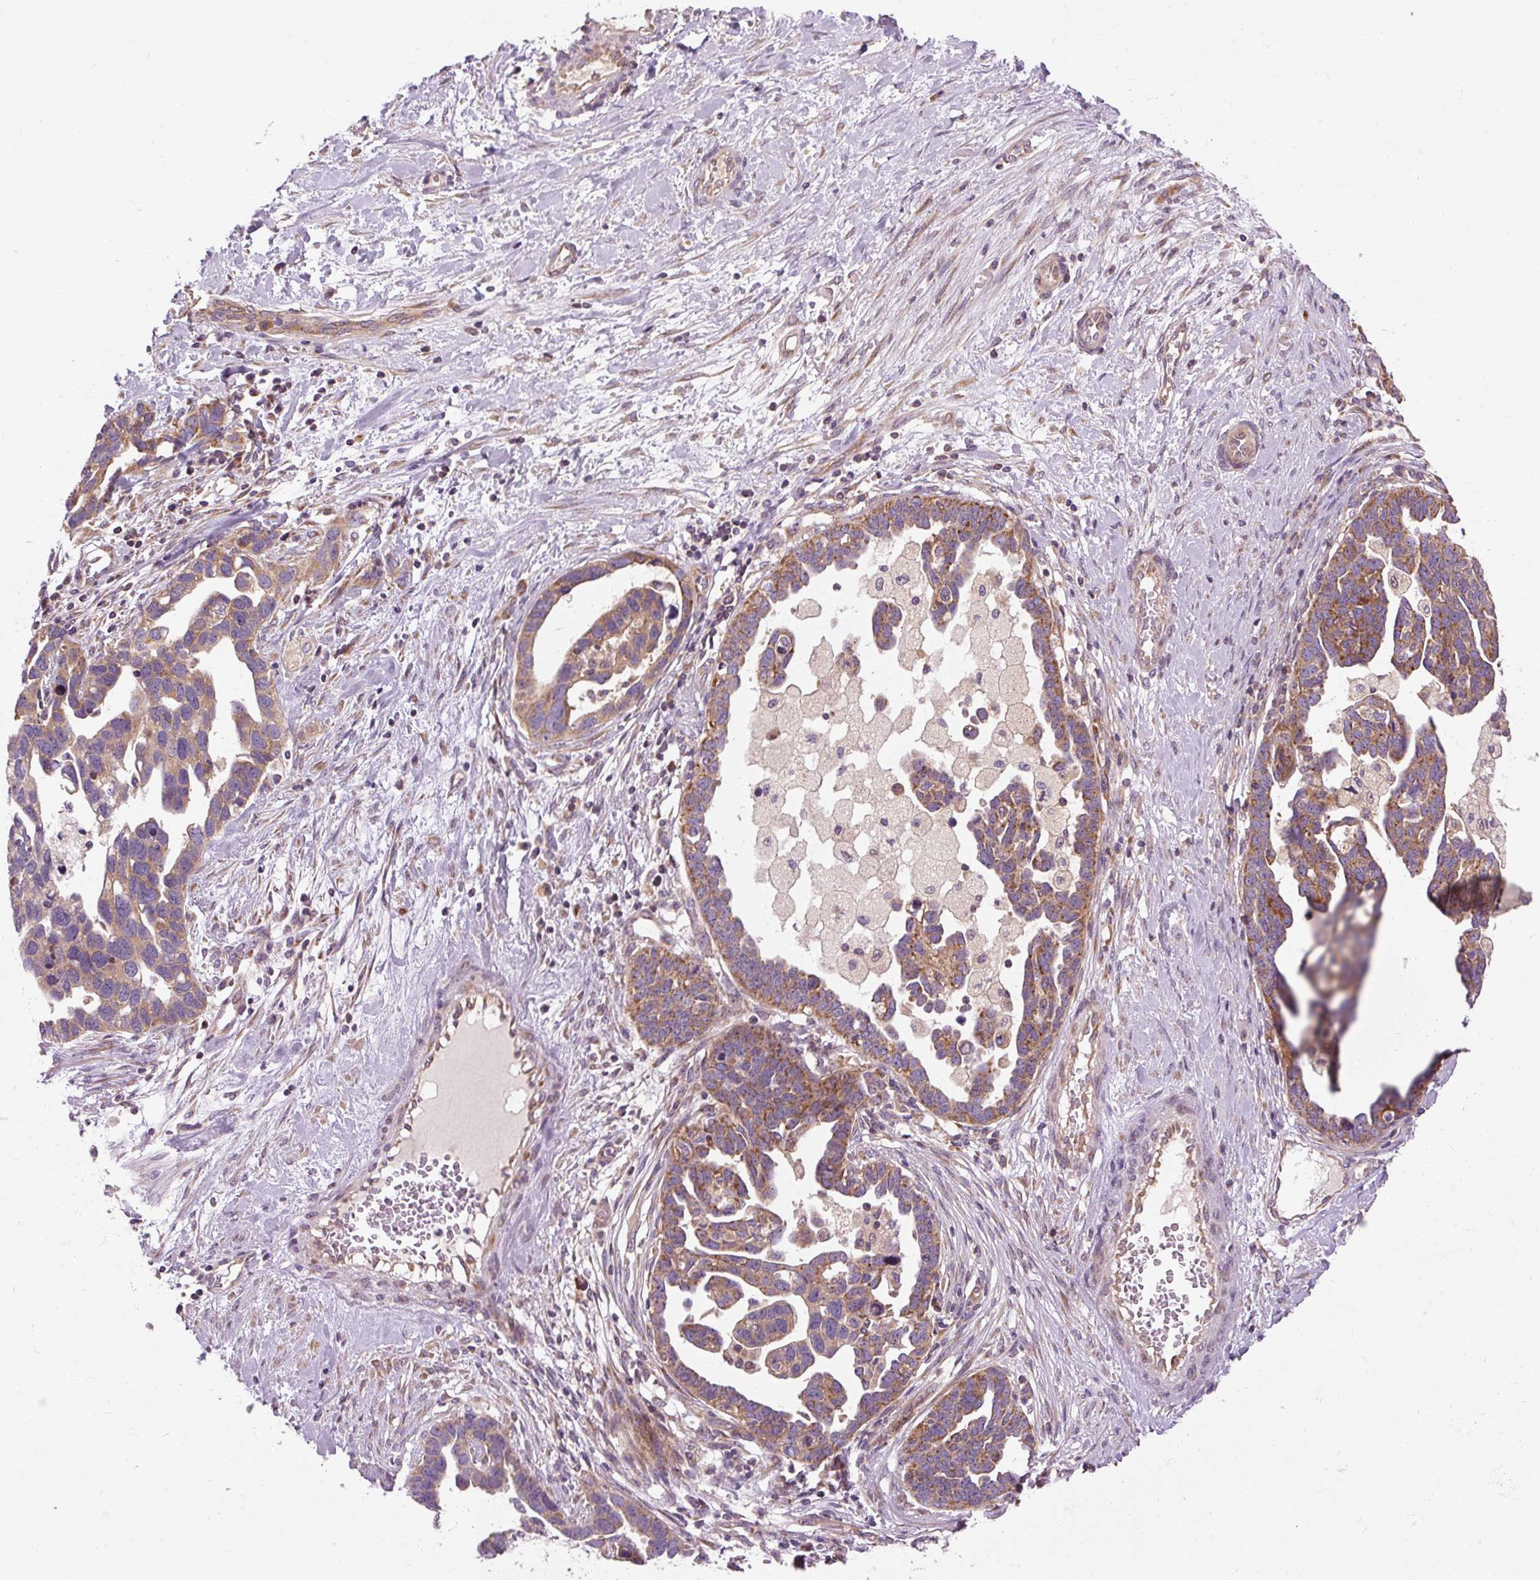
{"staining": {"intensity": "moderate", "quantity": ">75%", "location": "cytoplasmic/membranous"}, "tissue": "ovarian cancer", "cell_type": "Tumor cells", "image_type": "cancer", "snomed": [{"axis": "morphology", "description": "Cystadenocarcinoma, serous, NOS"}, {"axis": "topography", "description": "Ovary"}], "caption": "This histopathology image reveals immunohistochemistry (IHC) staining of ovarian cancer (serous cystadenocarcinoma), with medium moderate cytoplasmic/membranous positivity in about >75% of tumor cells.", "gene": "PRSS48", "patient": {"sex": "female", "age": 54}}